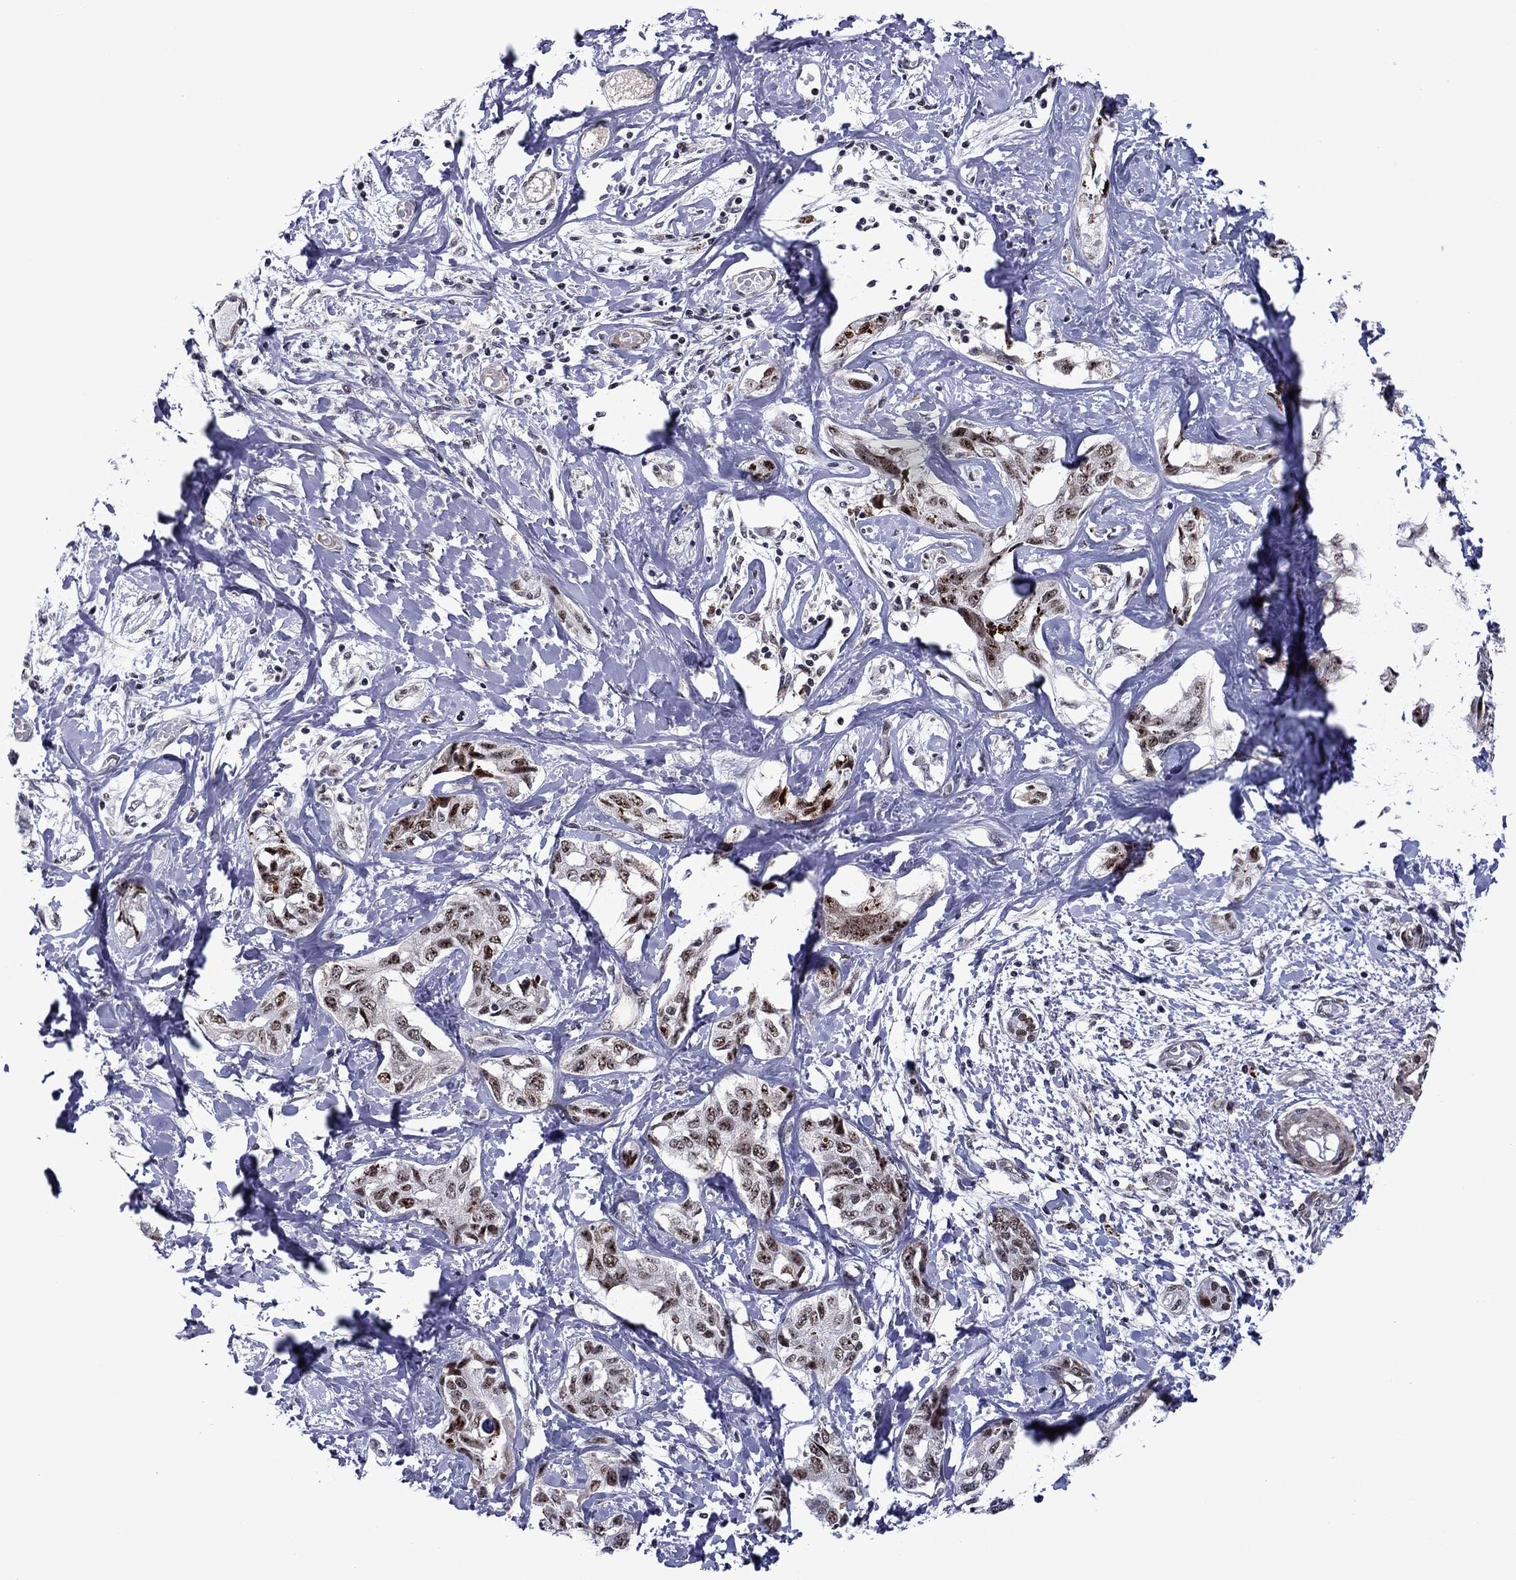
{"staining": {"intensity": "moderate", "quantity": "<25%", "location": "nuclear"}, "tissue": "liver cancer", "cell_type": "Tumor cells", "image_type": "cancer", "snomed": [{"axis": "morphology", "description": "Cholangiocarcinoma"}, {"axis": "topography", "description": "Liver"}], "caption": "Tumor cells demonstrate low levels of moderate nuclear expression in about <25% of cells in liver cholangiocarcinoma.", "gene": "SURF2", "patient": {"sex": "male", "age": 59}}